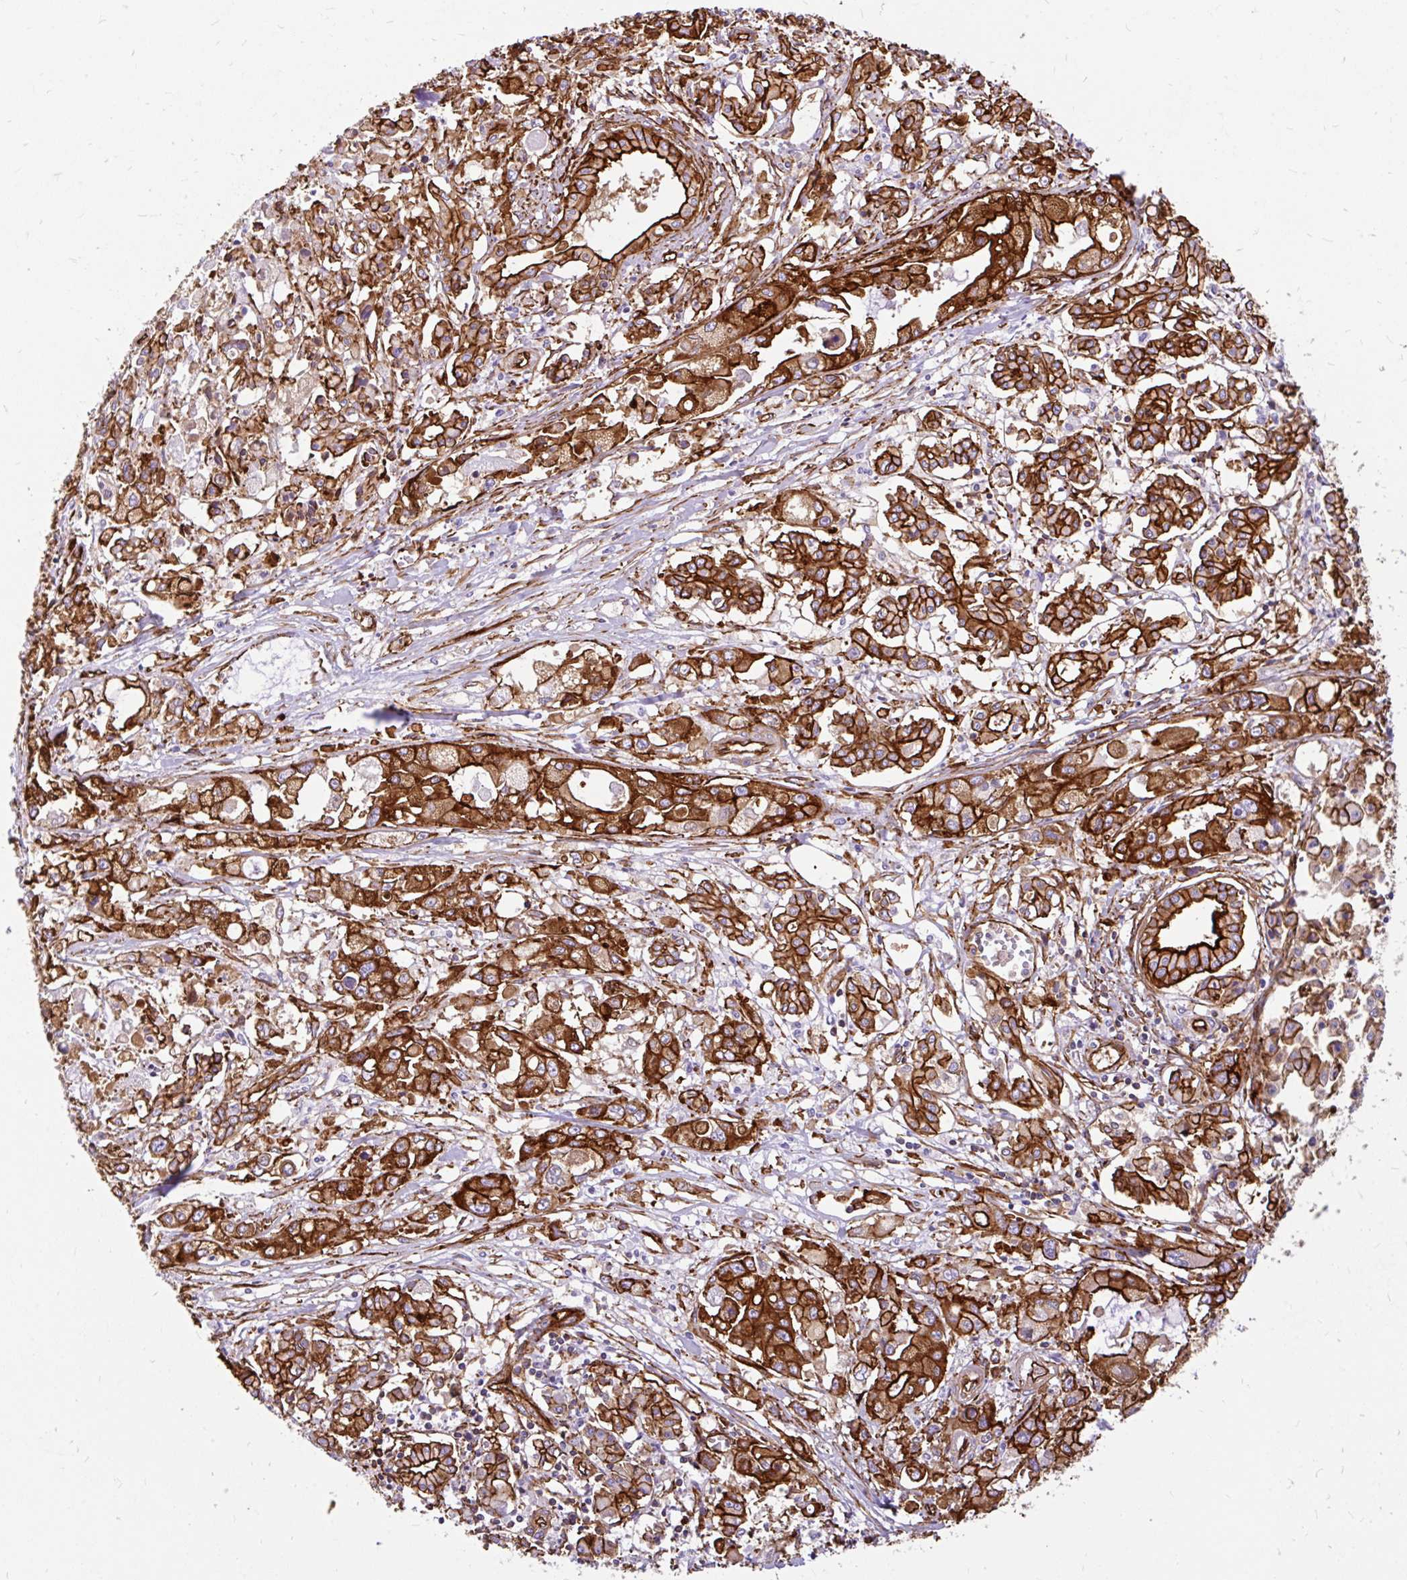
{"staining": {"intensity": "strong", "quantity": ">75%", "location": "cytoplasmic/membranous"}, "tissue": "pancreatic cancer", "cell_type": "Tumor cells", "image_type": "cancer", "snomed": [{"axis": "morphology", "description": "Adenocarcinoma, NOS"}, {"axis": "topography", "description": "Pancreas"}], "caption": "This histopathology image exhibits immunohistochemistry (IHC) staining of human pancreatic cancer, with high strong cytoplasmic/membranous expression in about >75% of tumor cells.", "gene": "MAP1LC3B", "patient": {"sex": "male", "age": 71}}